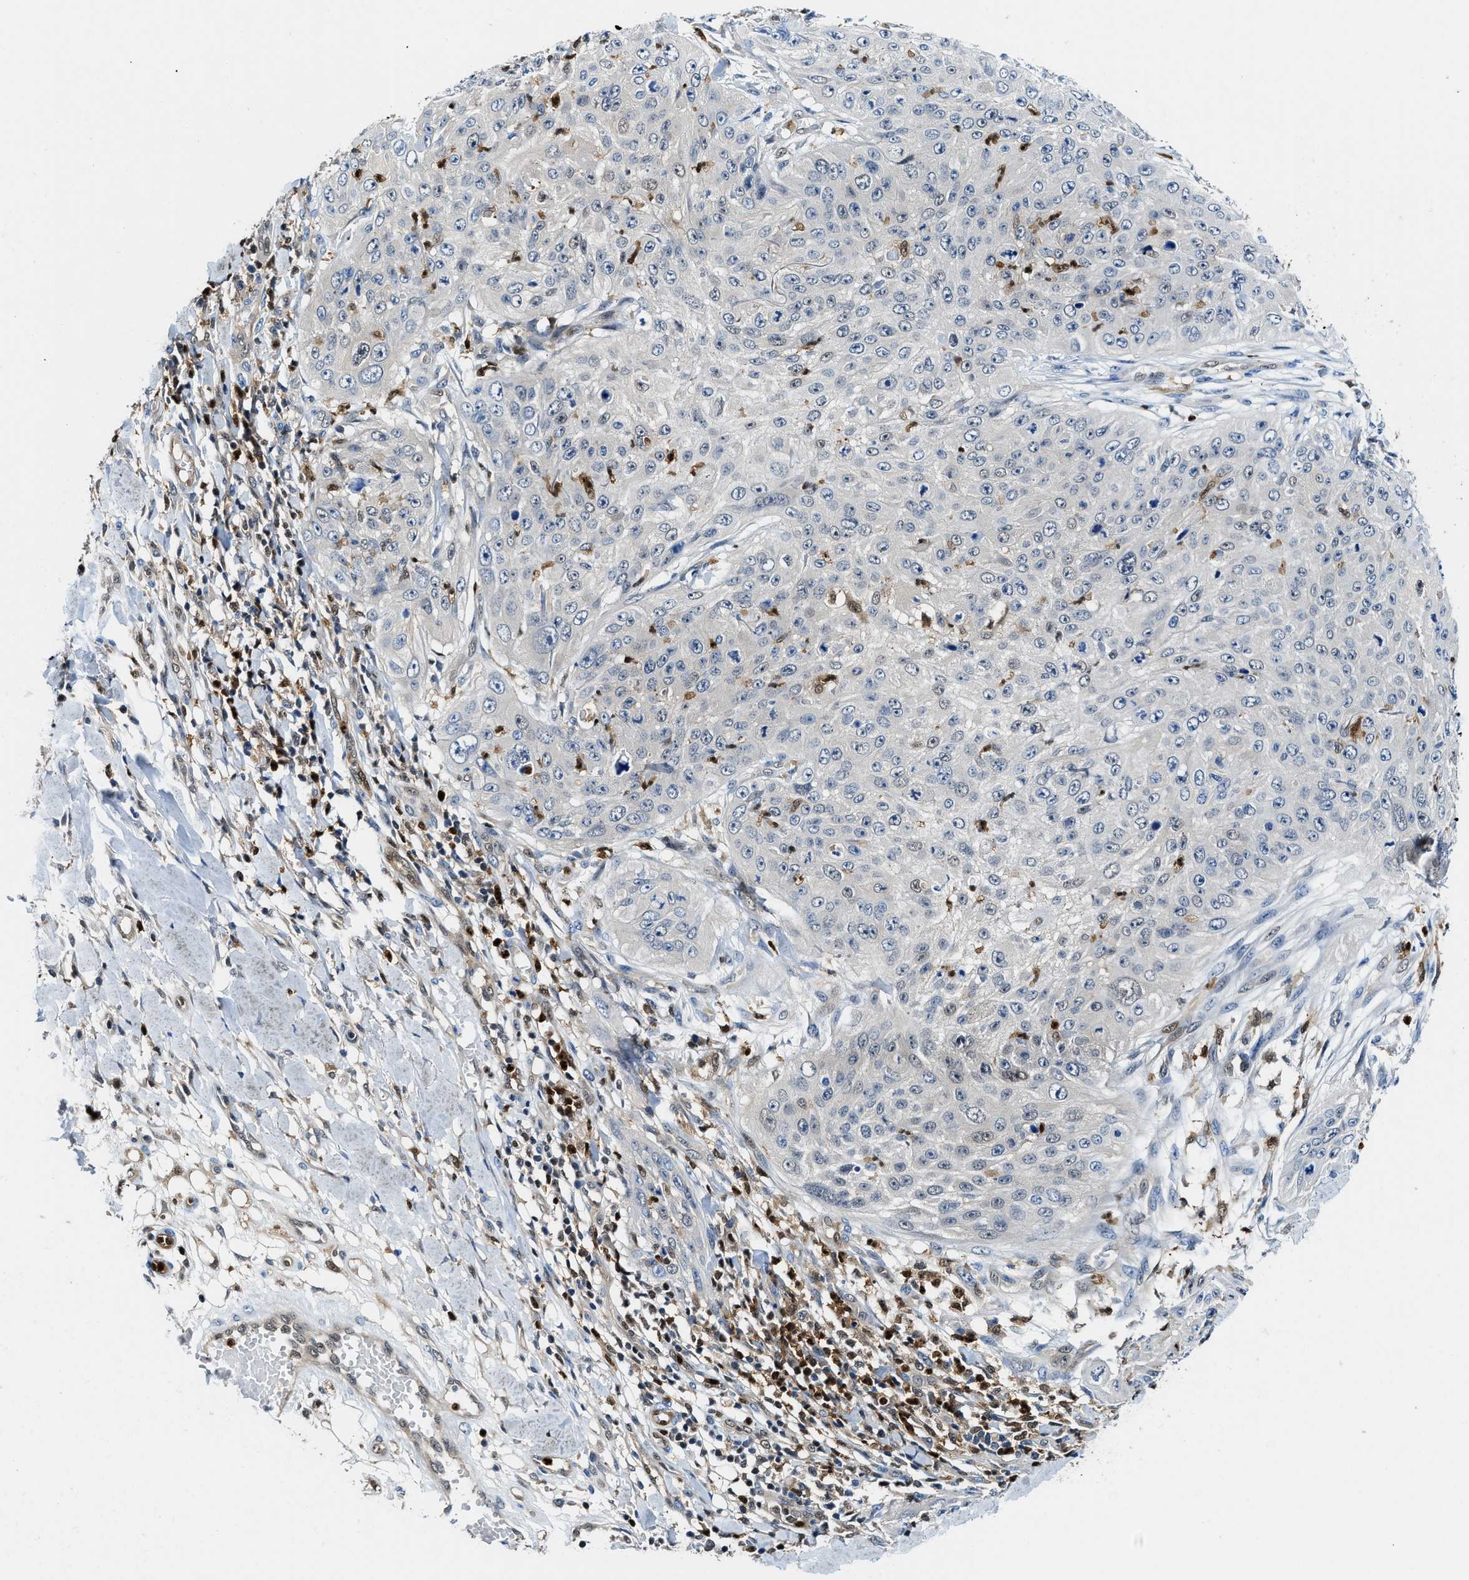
{"staining": {"intensity": "negative", "quantity": "none", "location": "none"}, "tissue": "skin cancer", "cell_type": "Tumor cells", "image_type": "cancer", "snomed": [{"axis": "morphology", "description": "Squamous cell carcinoma, NOS"}, {"axis": "topography", "description": "Skin"}], "caption": "A histopathology image of skin cancer (squamous cell carcinoma) stained for a protein demonstrates no brown staining in tumor cells.", "gene": "LTA4H", "patient": {"sex": "female", "age": 80}}